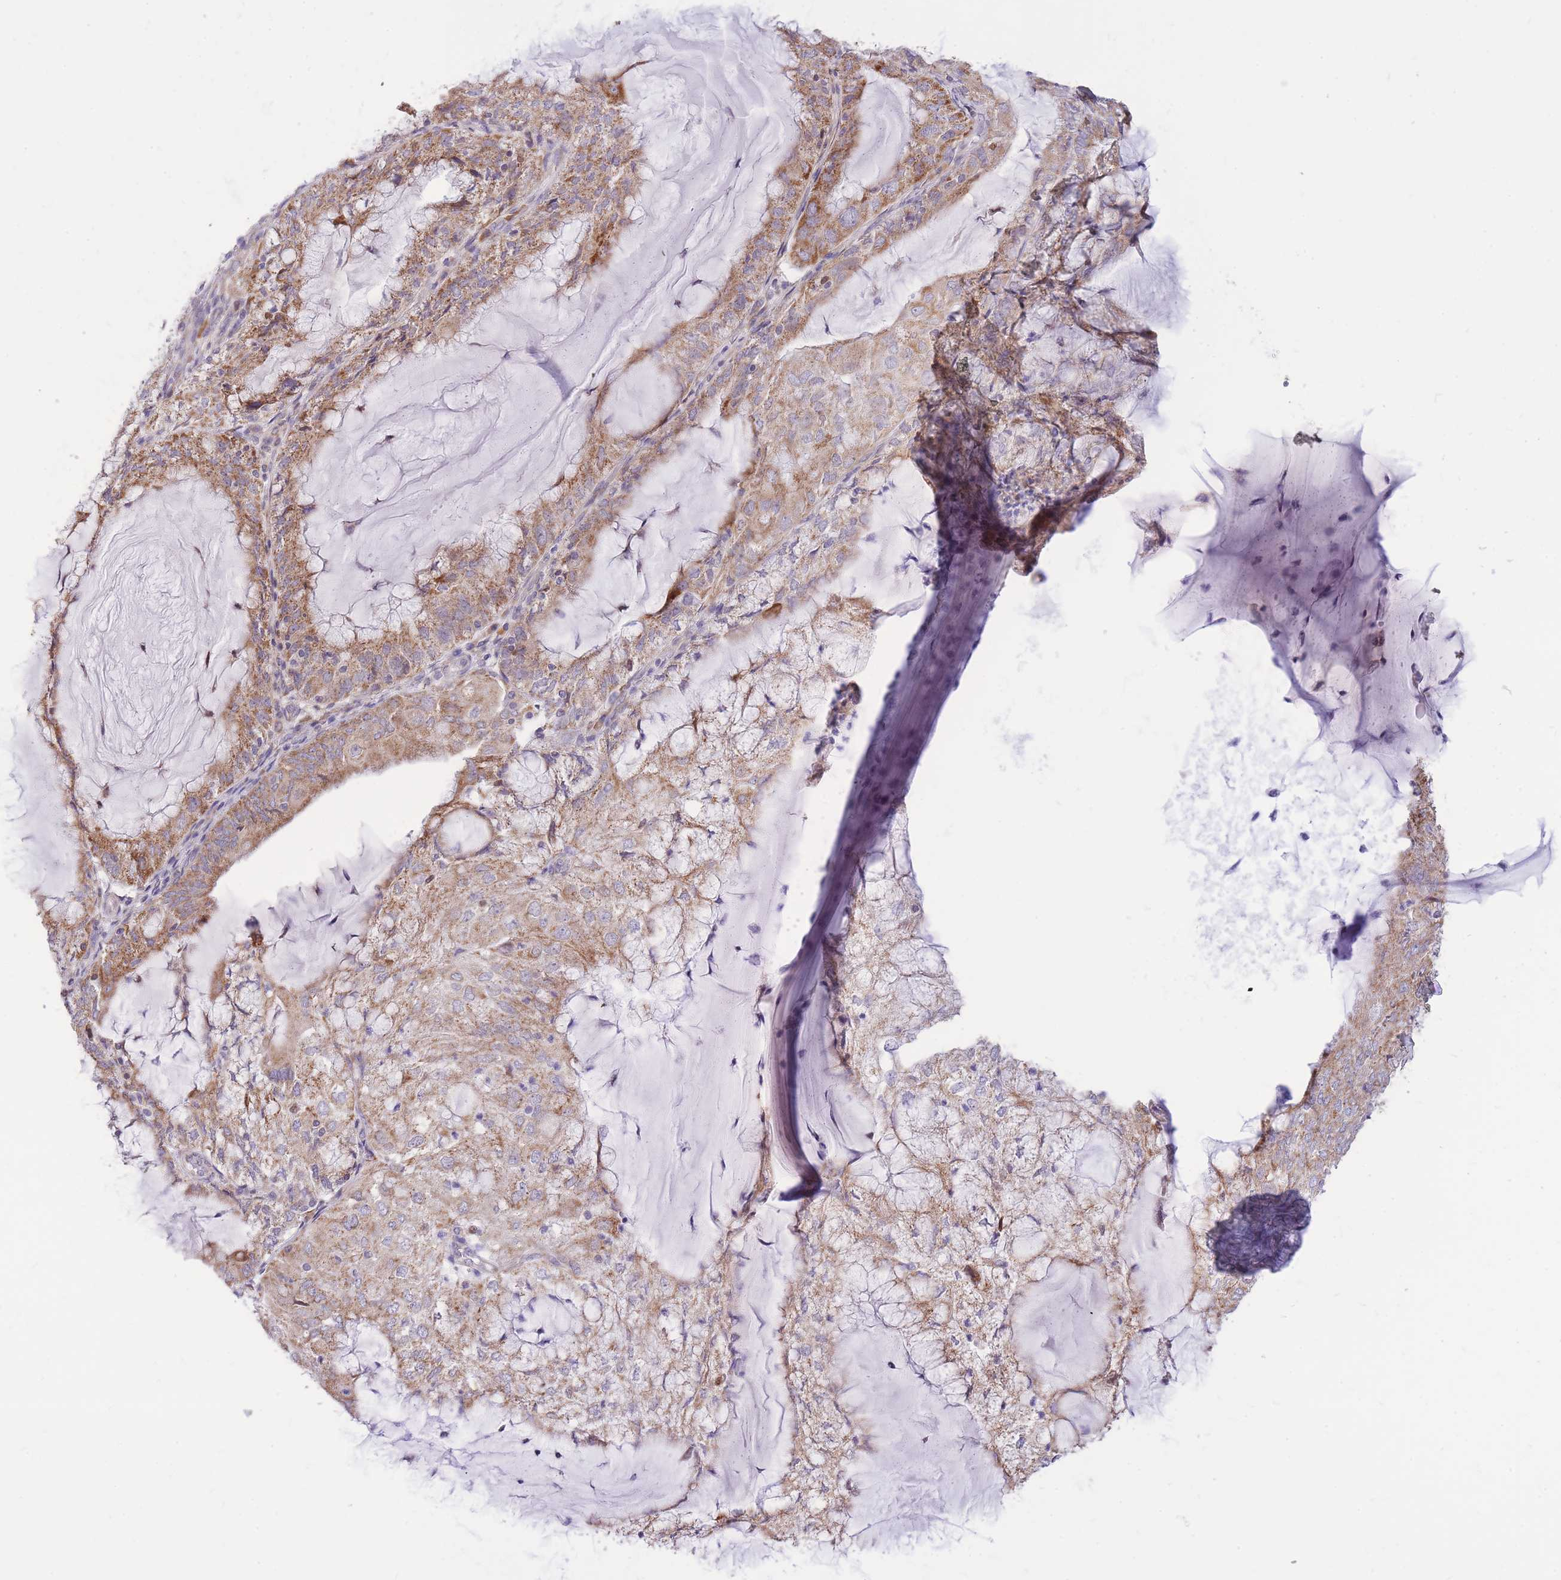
{"staining": {"intensity": "moderate", "quantity": ">75%", "location": "cytoplasmic/membranous"}, "tissue": "endometrial cancer", "cell_type": "Tumor cells", "image_type": "cancer", "snomed": [{"axis": "morphology", "description": "Adenocarcinoma, NOS"}, {"axis": "topography", "description": "Endometrium"}], "caption": "Immunohistochemical staining of endometrial adenocarcinoma shows moderate cytoplasmic/membranous protein staining in about >75% of tumor cells.", "gene": "TOPAZ1", "patient": {"sex": "female", "age": 81}}